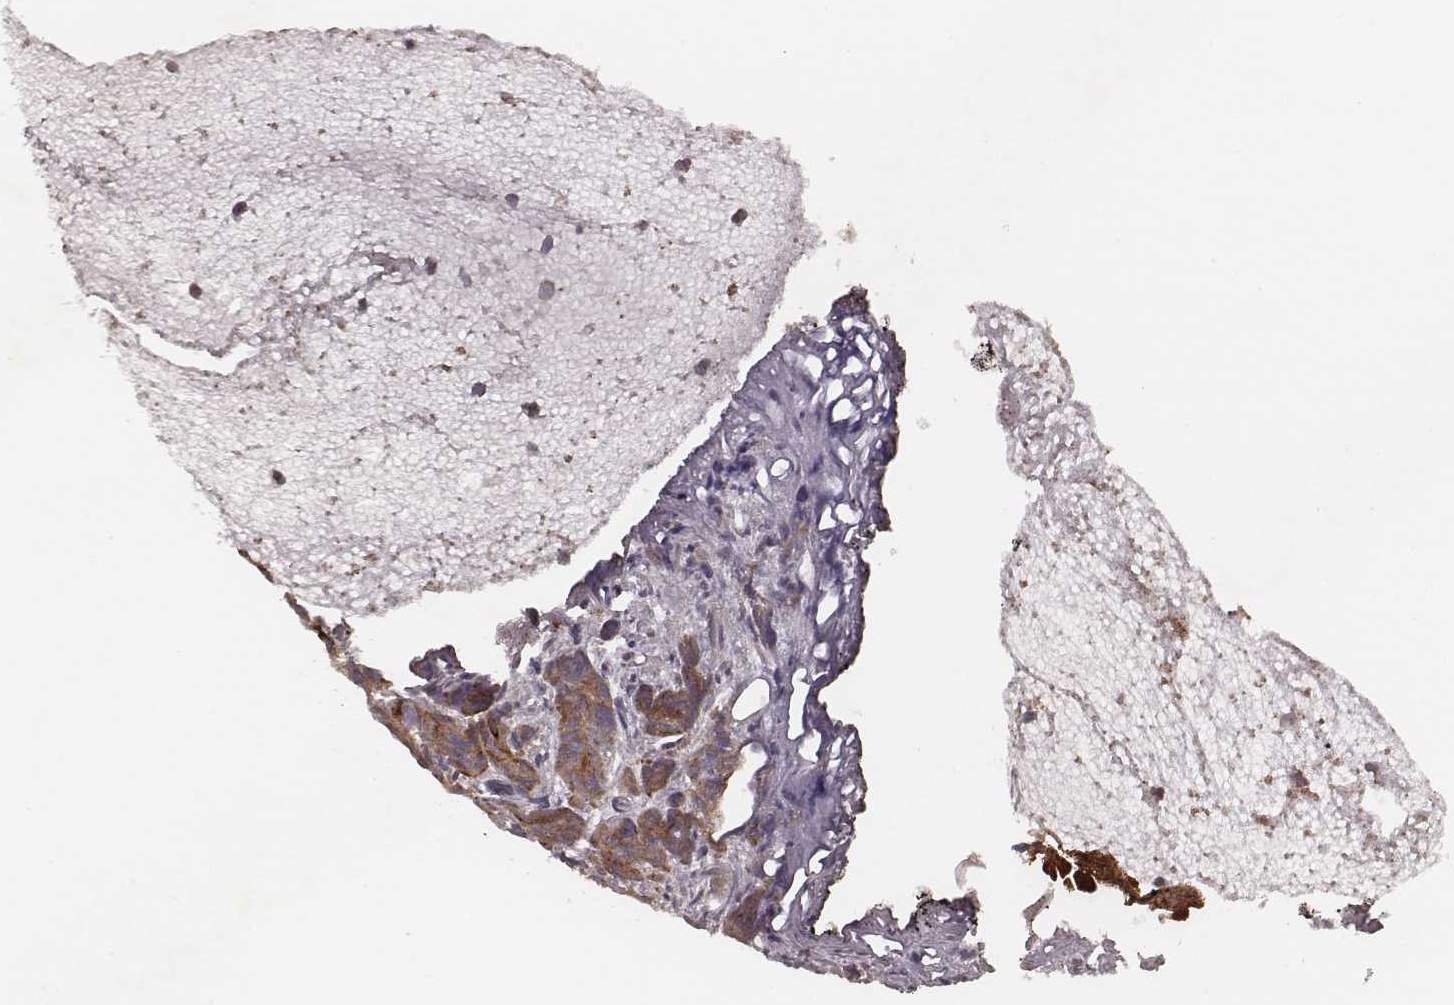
{"staining": {"intensity": "moderate", "quantity": ">75%", "location": "cytoplasmic/membranous"}, "tissue": "prostate cancer", "cell_type": "Tumor cells", "image_type": "cancer", "snomed": [{"axis": "morphology", "description": "Adenocarcinoma, High grade"}, {"axis": "topography", "description": "Prostate"}], "caption": "Prostate cancer stained with a protein marker exhibits moderate staining in tumor cells.", "gene": "MYO19", "patient": {"sex": "male", "age": 77}}